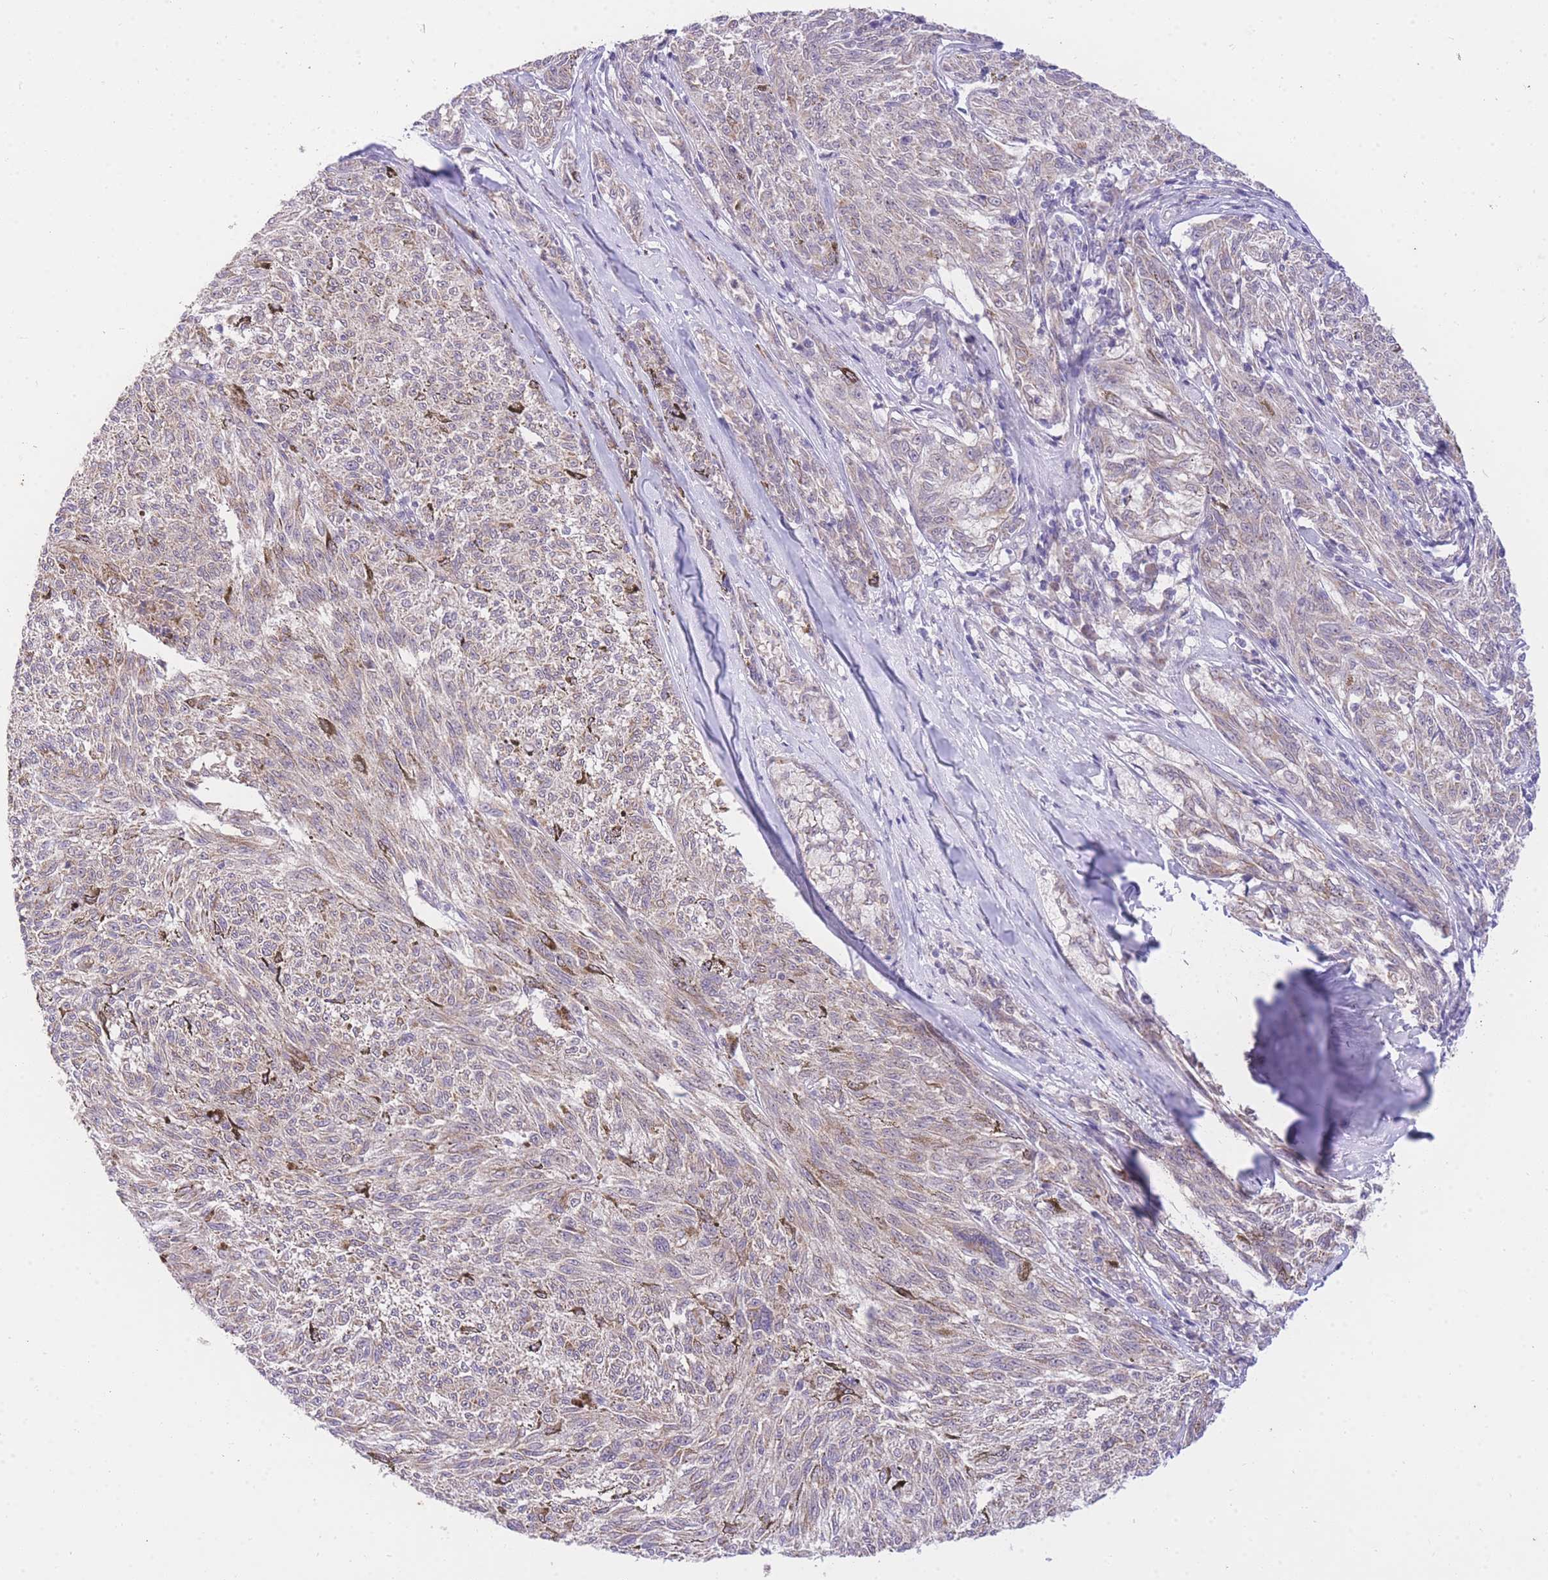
{"staining": {"intensity": "weak", "quantity": "25%-75%", "location": "cytoplasmic/membranous"}, "tissue": "melanoma", "cell_type": "Tumor cells", "image_type": "cancer", "snomed": [{"axis": "morphology", "description": "Malignant melanoma, NOS"}, {"axis": "topography", "description": "Skin"}], "caption": "Human melanoma stained for a protein (brown) shows weak cytoplasmic/membranous positive positivity in approximately 25%-75% of tumor cells.", "gene": "UBXN7", "patient": {"sex": "female", "age": 72}}